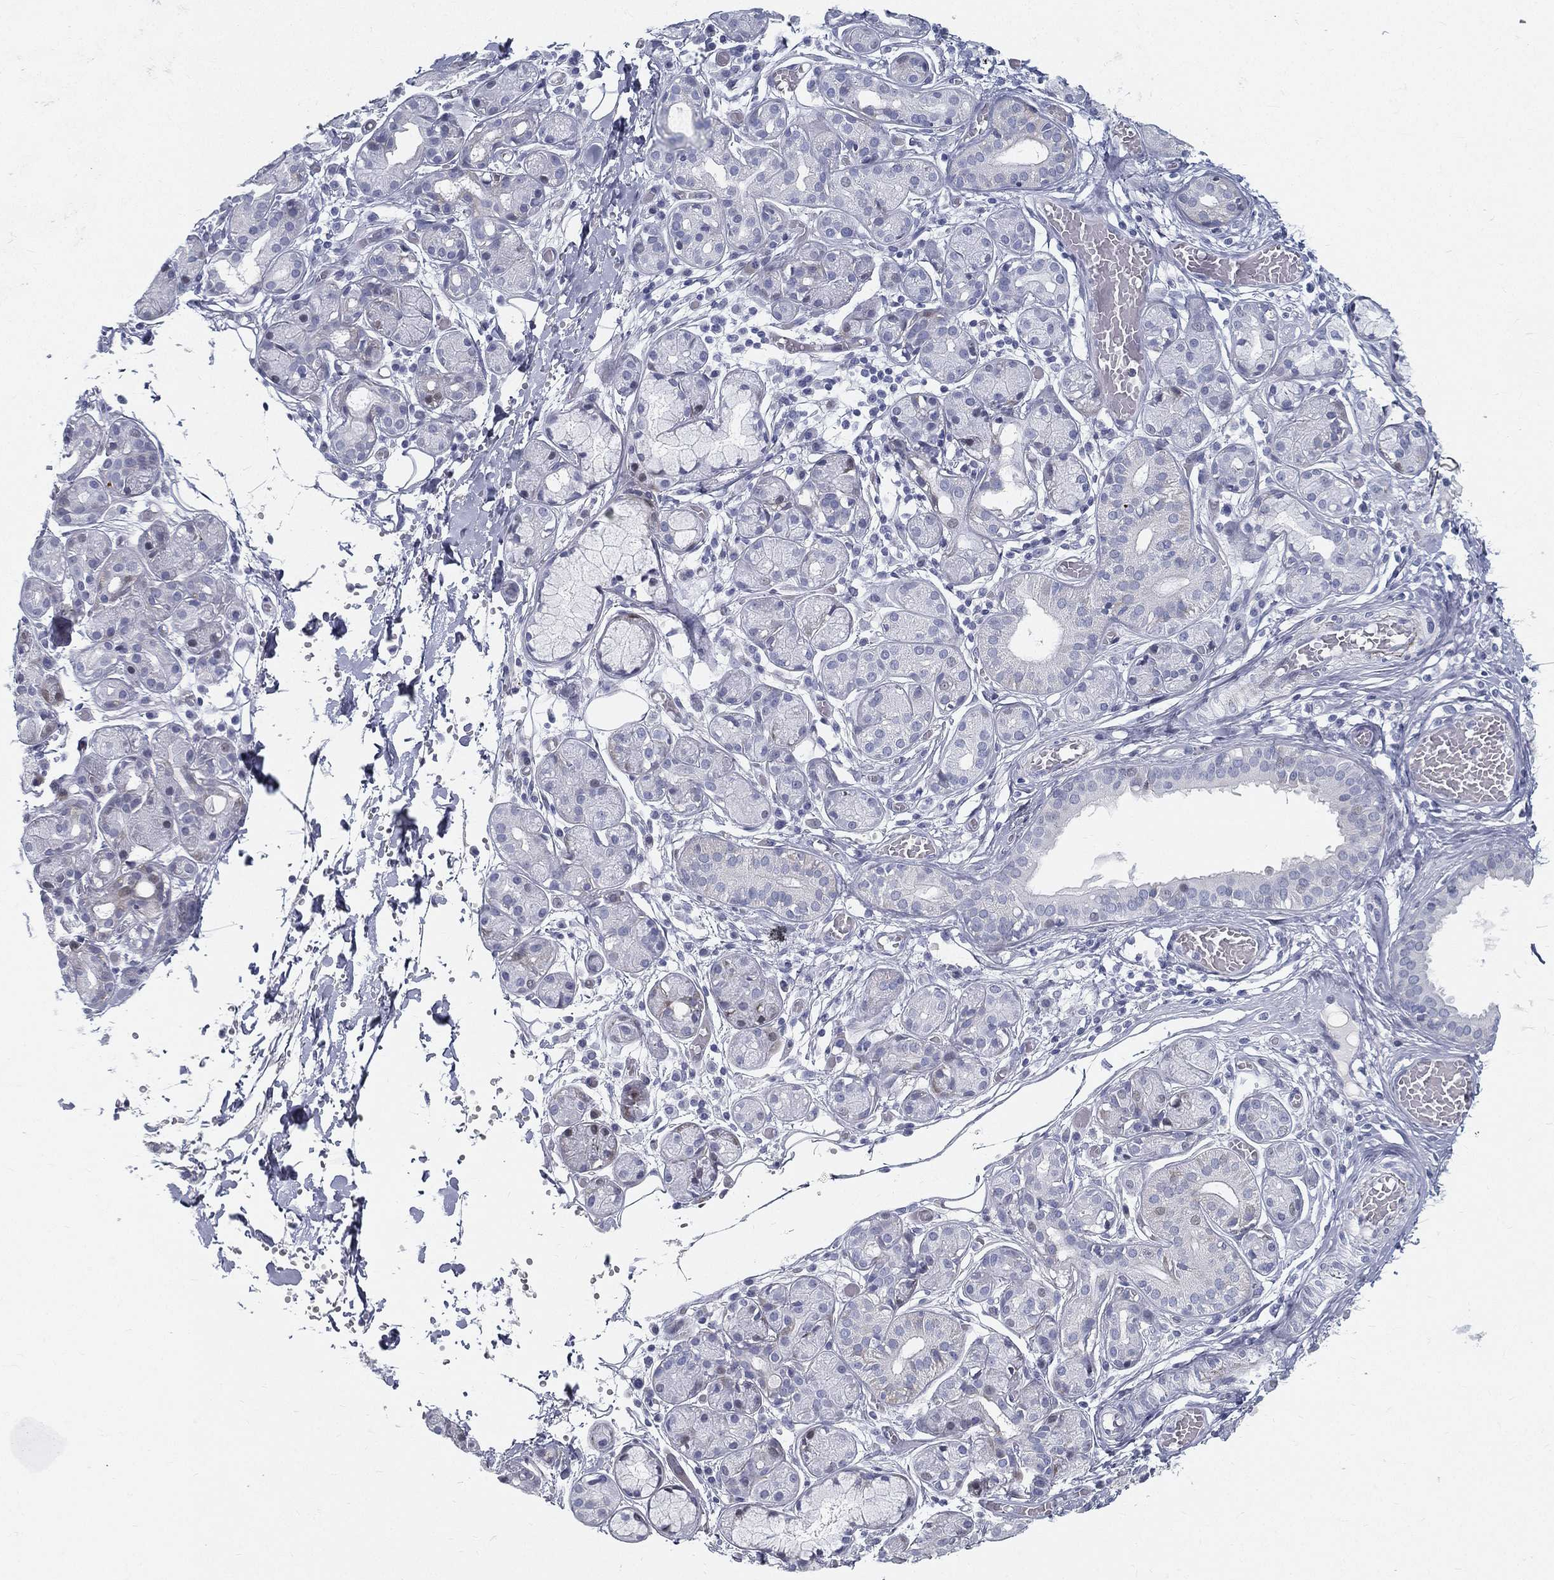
{"staining": {"intensity": "weak", "quantity": "<25%", "location": "cytoplasmic/membranous"}, "tissue": "salivary gland", "cell_type": "Glandular cells", "image_type": "normal", "snomed": [{"axis": "morphology", "description": "Normal tissue, NOS"}, {"axis": "topography", "description": "Salivary gland"}, {"axis": "topography", "description": "Peripheral nerve tissue"}], "caption": "The IHC photomicrograph has no significant expression in glandular cells of salivary gland.", "gene": "SPPL2C", "patient": {"sex": "male", "age": 71}}